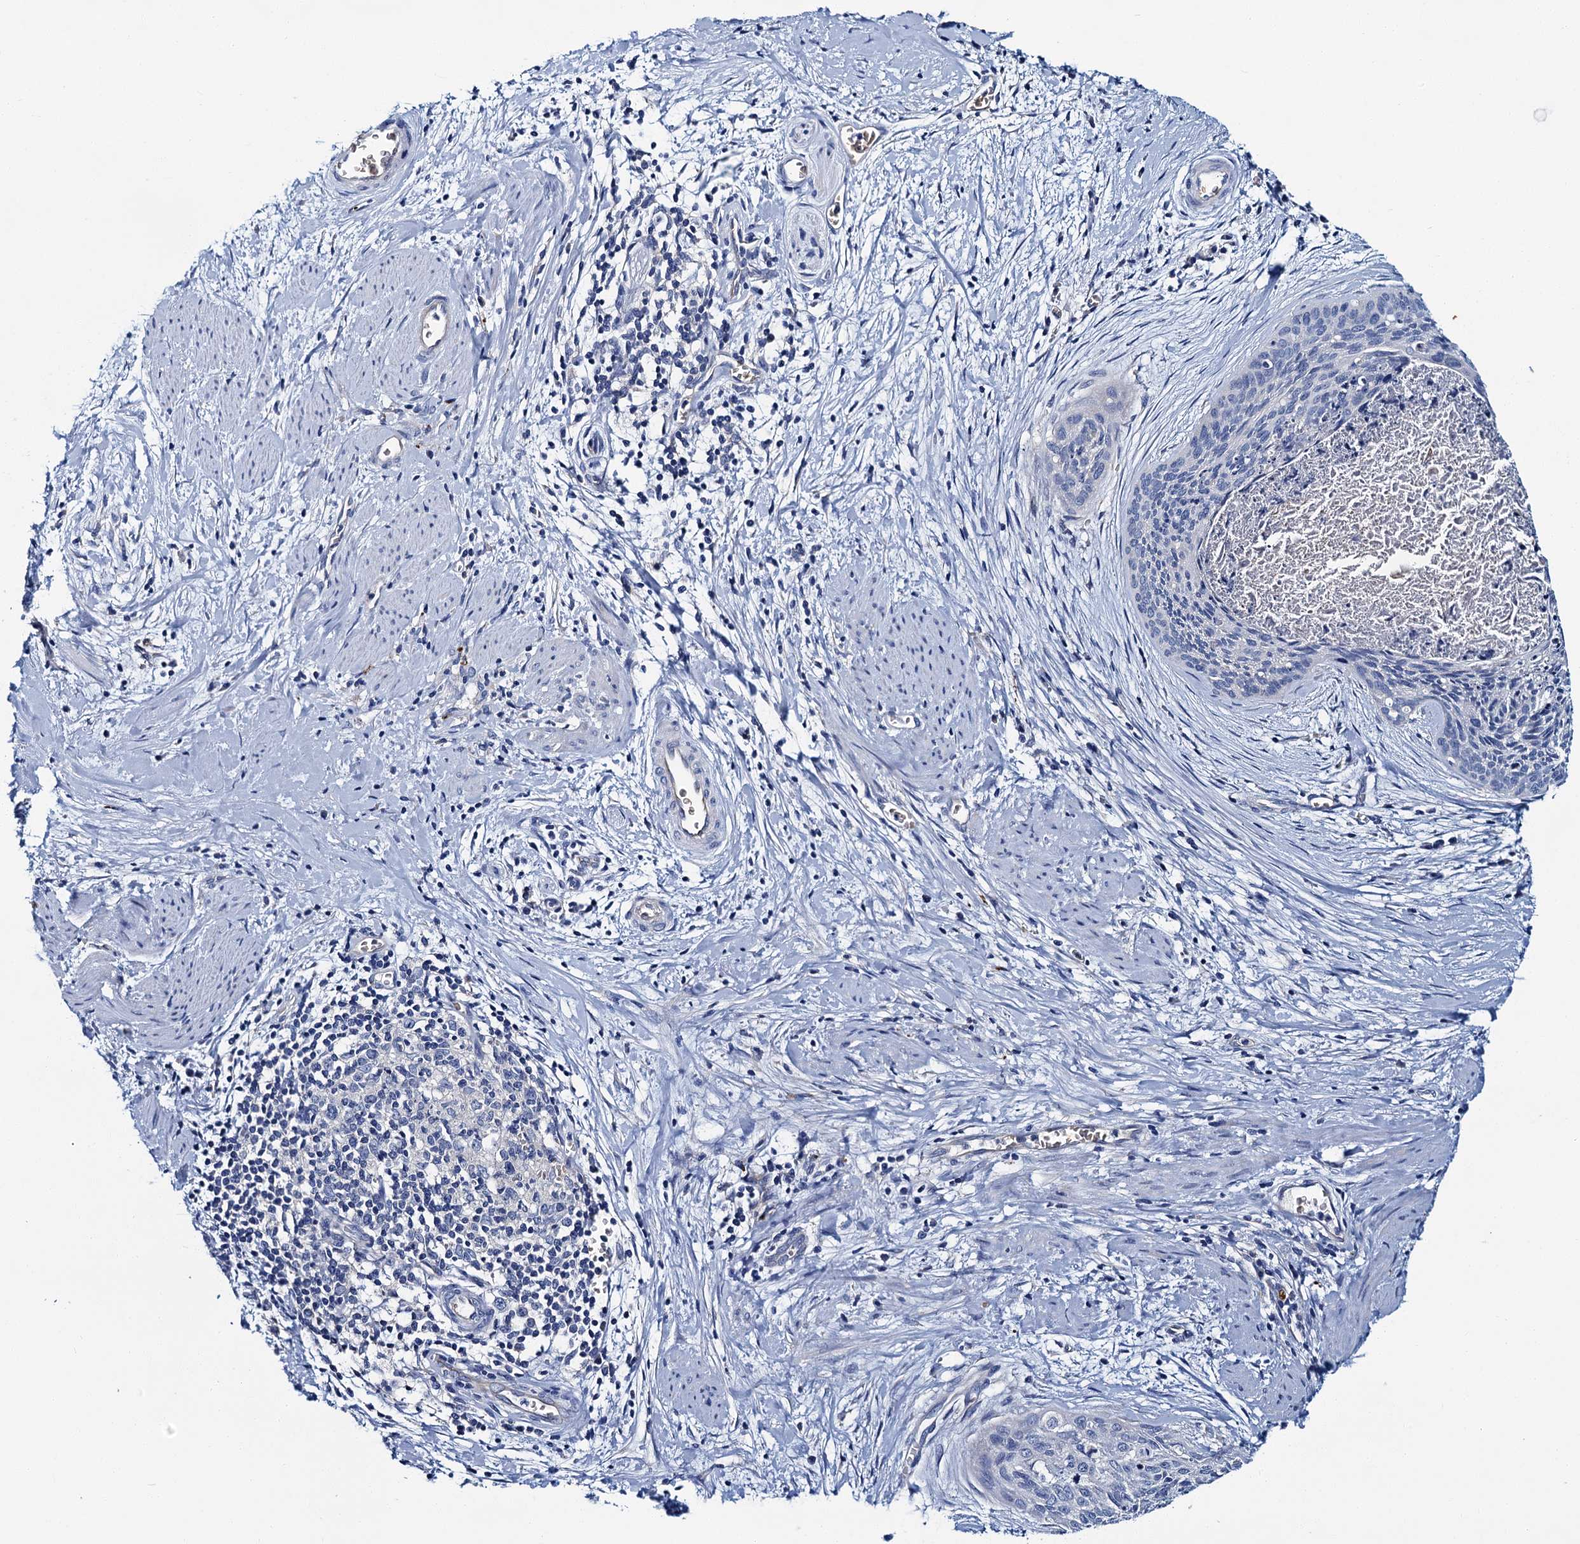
{"staining": {"intensity": "negative", "quantity": "none", "location": "none"}, "tissue": "cervical cancer", "cell_type": "Tumor cells", "image_type": "cancer", "snomed": [{"axis": "morphology", "description": "Squamous cell carcinoma, NOS"}, {"axis": "topography", "description": "Cervix"}], "caption": "Cervical squamous cell carcinoma was stained to show a protein in brown. There is no significant expression in tumor cells.", "gene": "ATG2A", "patient": {"sex": "female", "age": 55}}